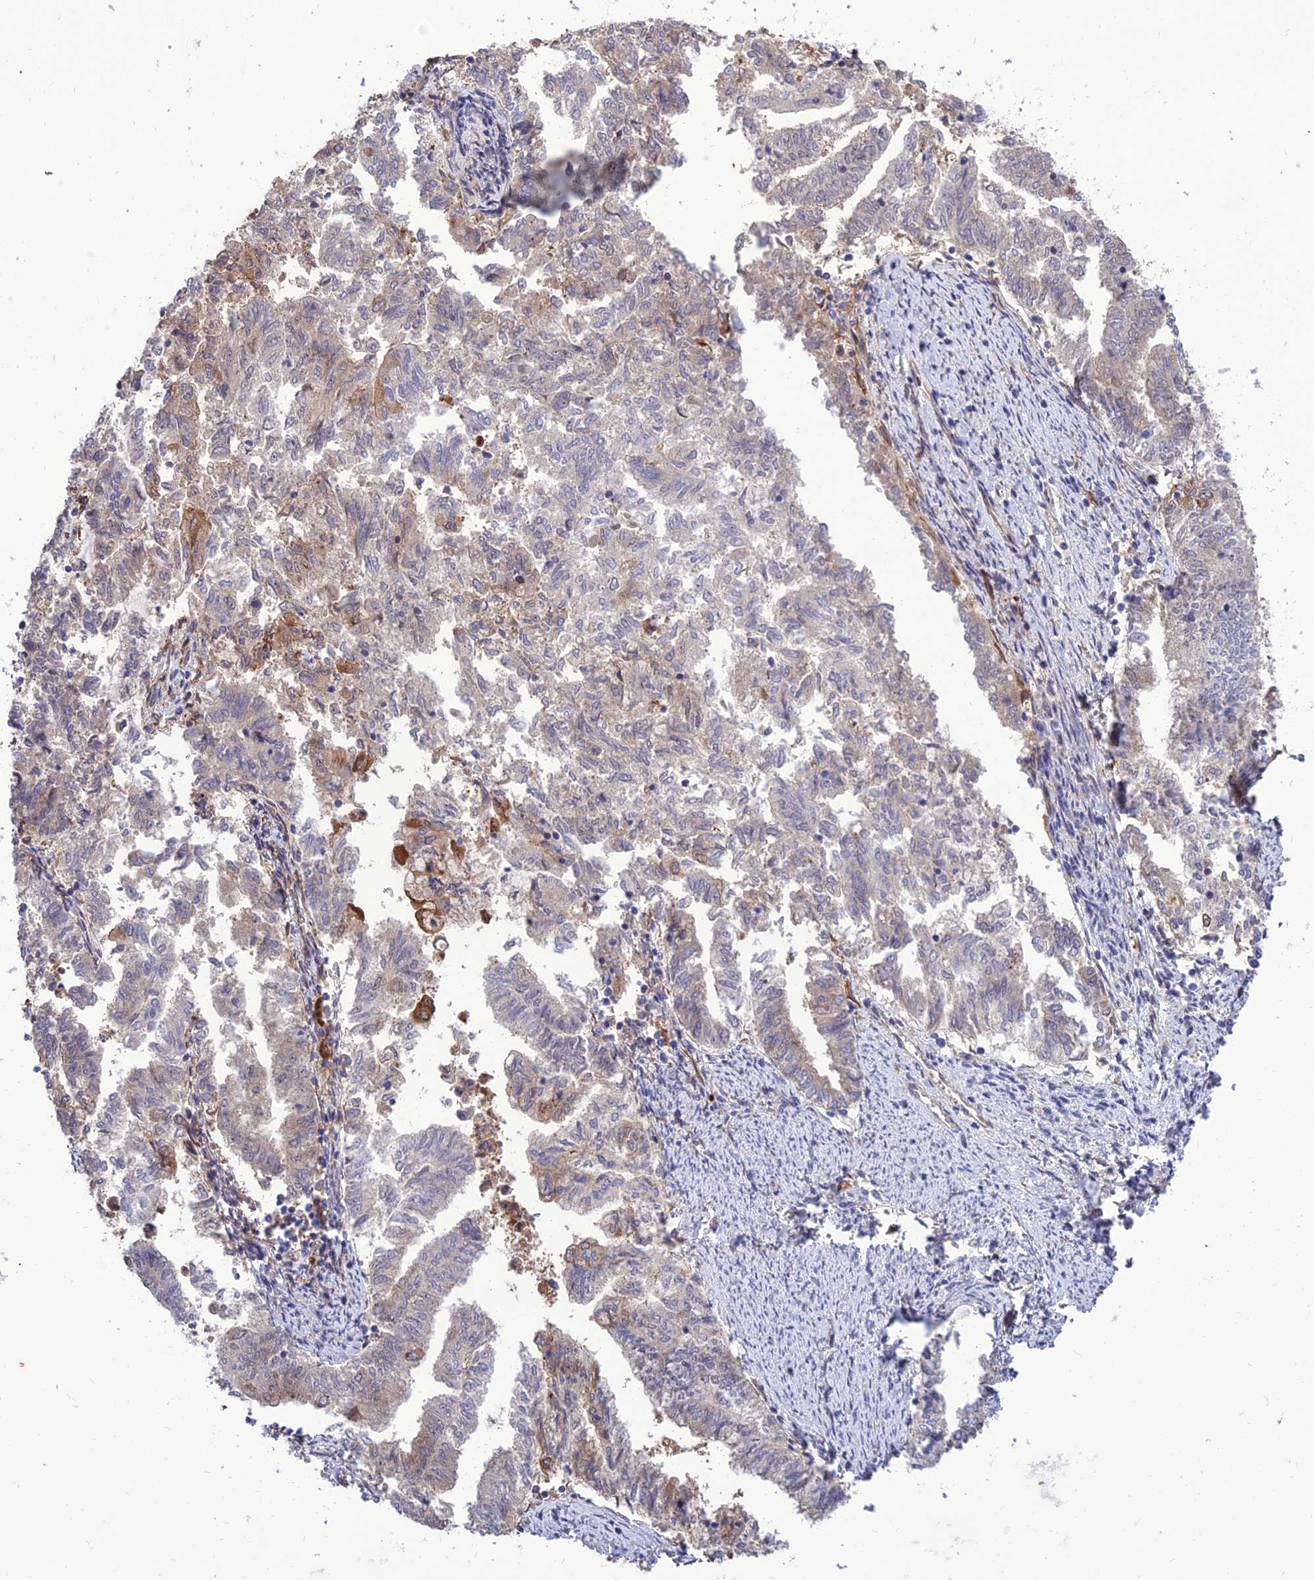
{"staining": {"intensity": "weak", "quantity": "<25%", "location": "cytoplasmic/membranous"}, "tissue": "endometrial cancer", "cell_type": "Tumor cells", "image_type": "cancer", "snomed": [{"axis": "morphology", "description": "Adenocarcinoma, NOS"}, {"axis": "topography", "description": "Endometrium"}], "caption": "Protein analysis of endometrial adenocarcinoma demonstrates no significant positivity in tumor cells.", "gene": "CRTAP", "patient": {"sex": "female", "age": 79}}